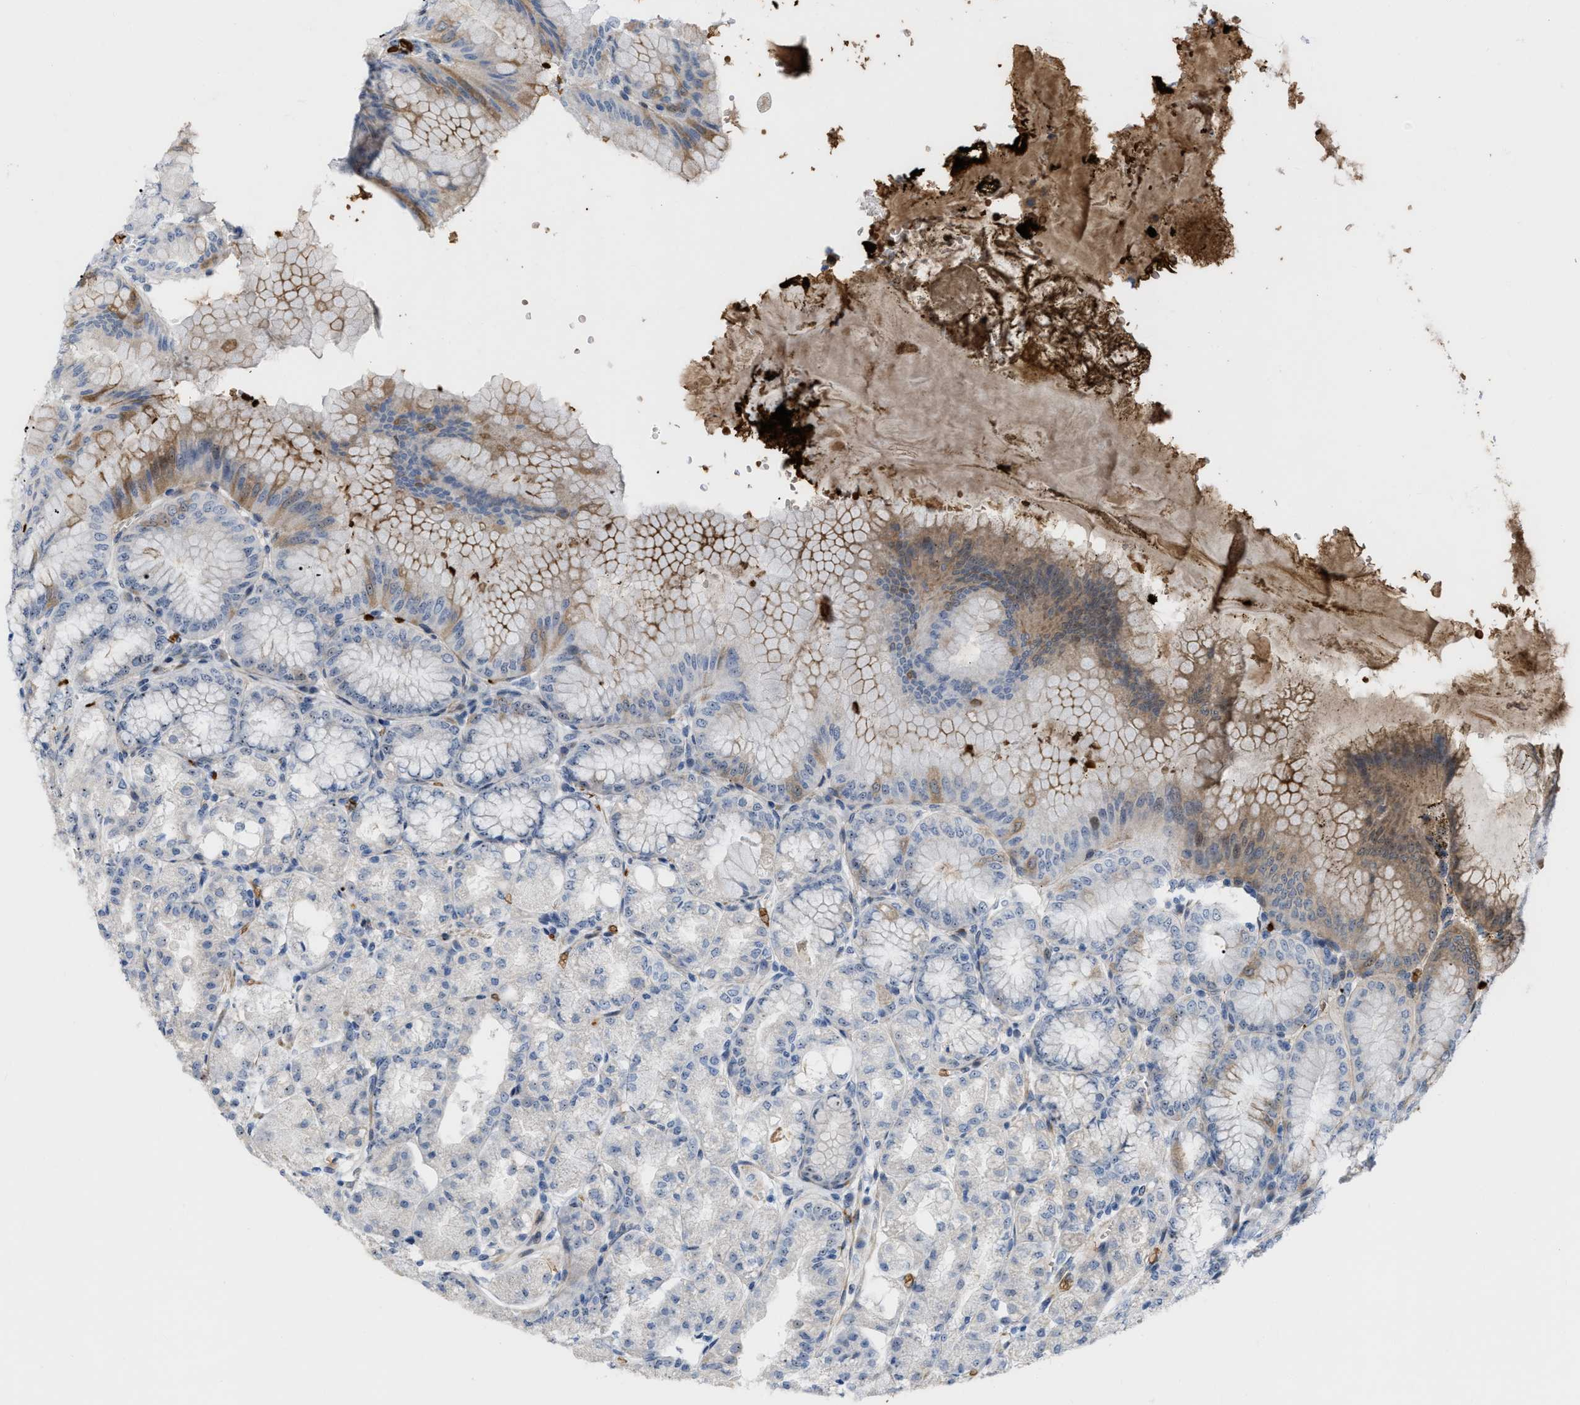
{"staining": {"intensity": "moderate", "quantity": "<25%", "location": "cytoplasmic/membranous,nuclear"}, "tissue": "stomach", "cell_type": "Glandular cells", "image_type": "normal", "snomed": [{"axis": "morphology", "description": "Normal tissue, NOS"}, {"axis": "topography", "description": "Stomach, lower"}], "caption": "Normal stomach reveals moderate cytoplasmic/membranous,nuclear staining in approximately <25% of glandular cells.", "gene": "POLR1F", "patient": {"sex": "male", "age": 71}}